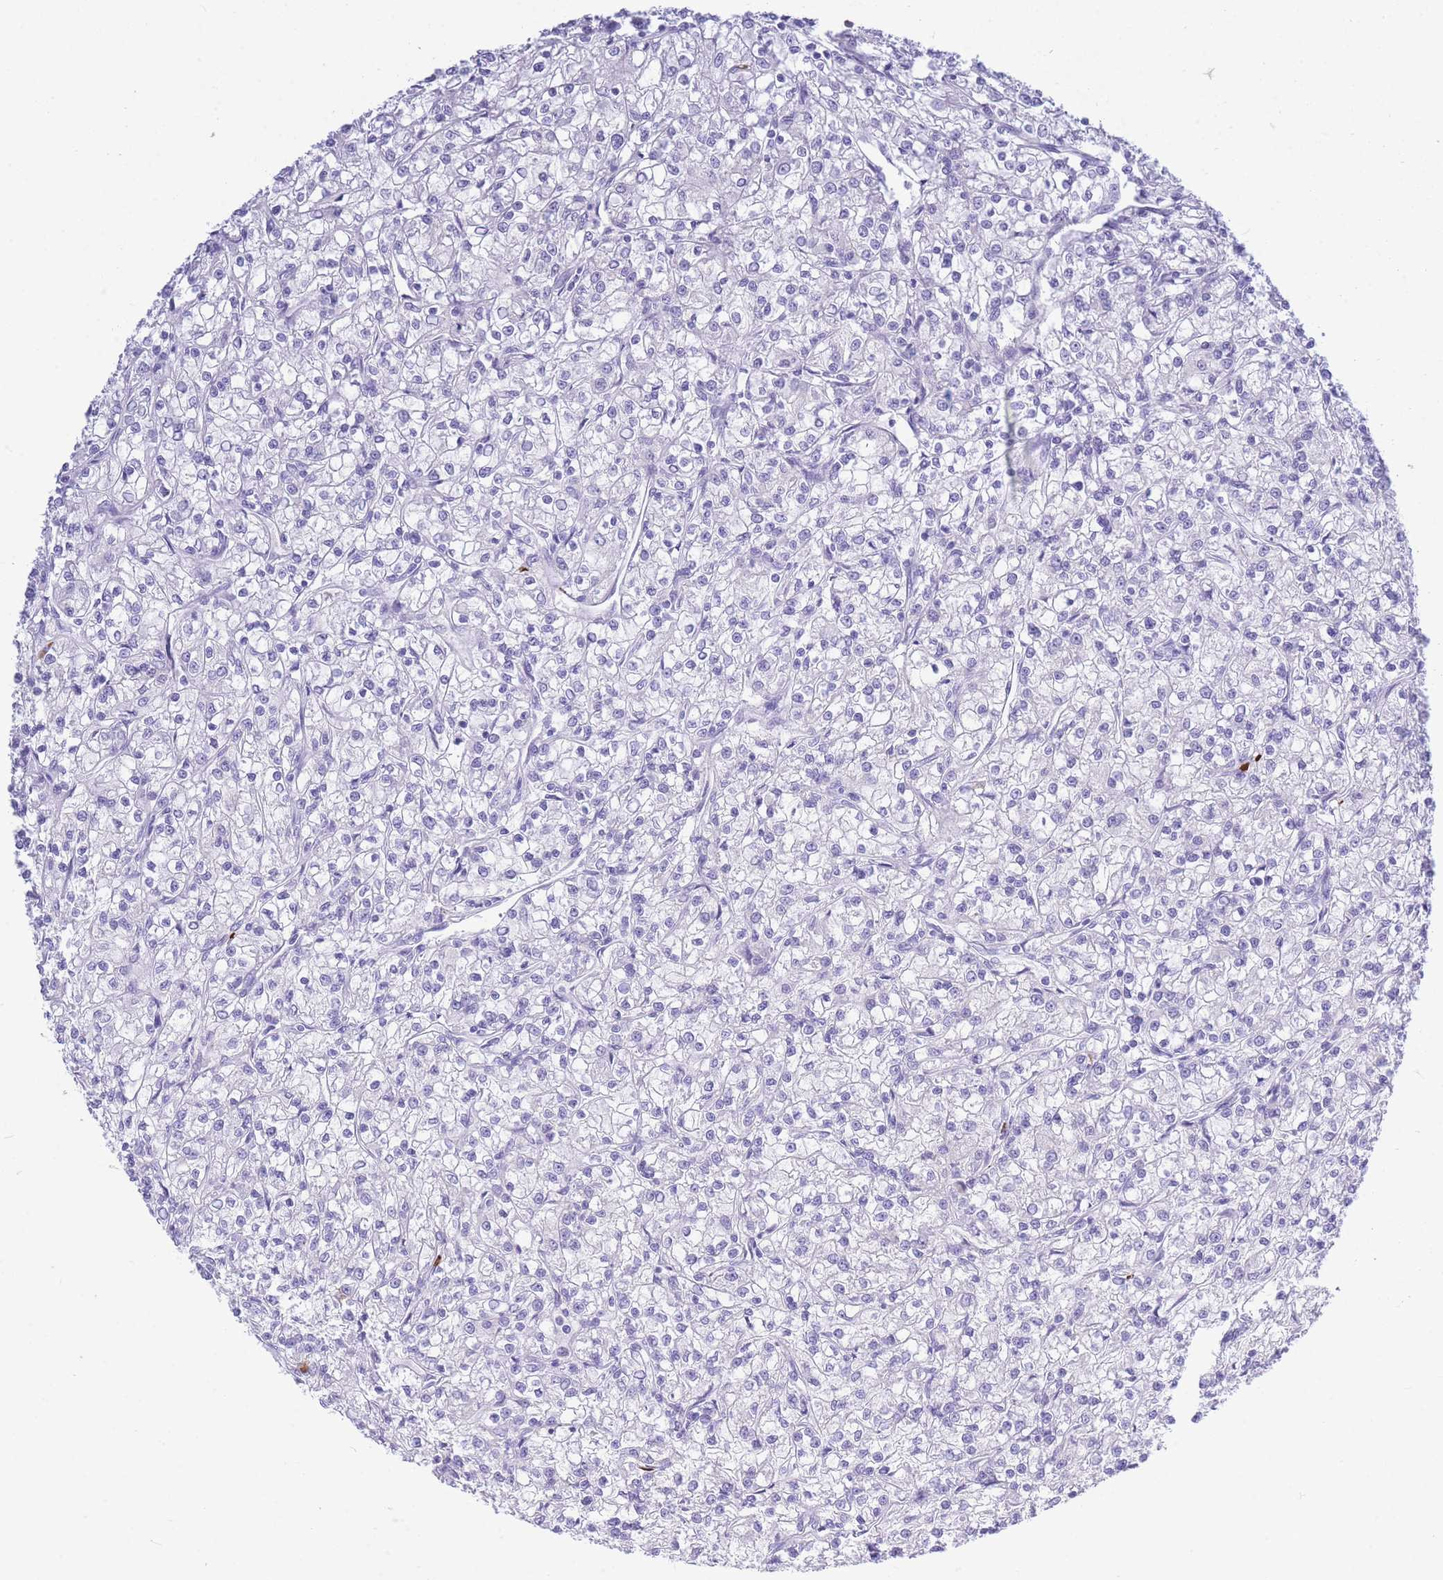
{"staining": {"intensity": "negative", "quantity": "none", "location": "none"}, "tissue": "renal cancer", "cell_type": "Tumor cells", "image_type": "cancer", "snomed": [{"axis": "morphology", "description": "Adenocarcinoma, NOS"}, {"axis": "topography", "description": "Kidney"}], "caption": "An immunohistochemistry image of renal adenocarcinoma is shown. There is no staining in tumor cells of renal adenocarcinoma.", "gene": "ZFP62", "patient": {"sex": "female", "age": 59}}